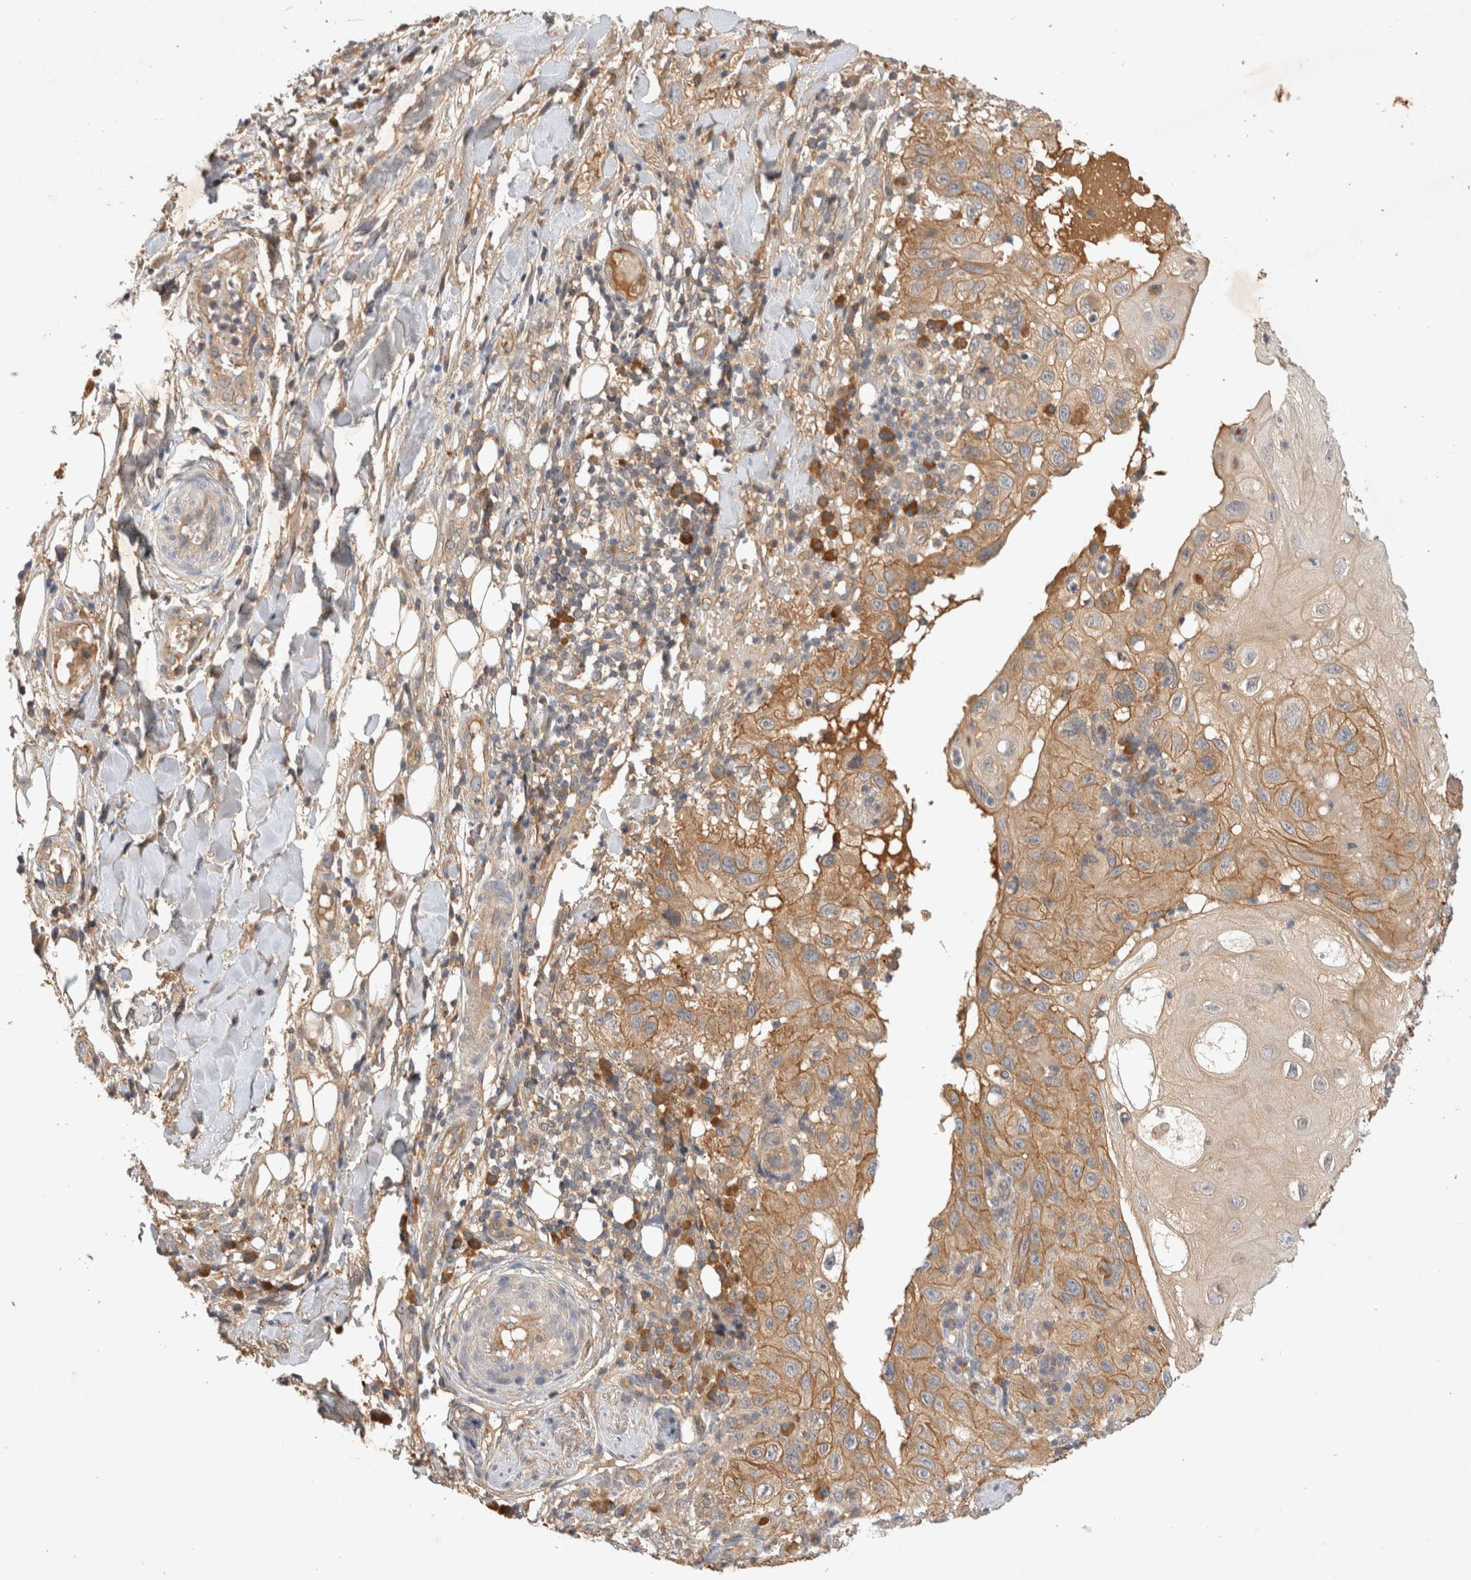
{"staining": {"intensity": "moderate", "quantity": ">75%", "location": "cytoplasmic/membranous"}, "tissue": "skin cancer", "cell_type": "Tumor cells", "image_type": "cancer", "snomed": [{"axis": "morphology", "description": "Normal tissue, NOS"}, {"axis": "morphology", "description": "Squamous cell carcinoma, NOS"}, {"axis": "topography", "description": "Skin"}], "caption": "Human skin squamous cell carcinoma stained for a protein (brown) displays moderate cytoplasmic/membranous positive expression in approximately >75% of tumor cells.", "gene": "YES1", "patient": {"sex": "female", "age": 96}}